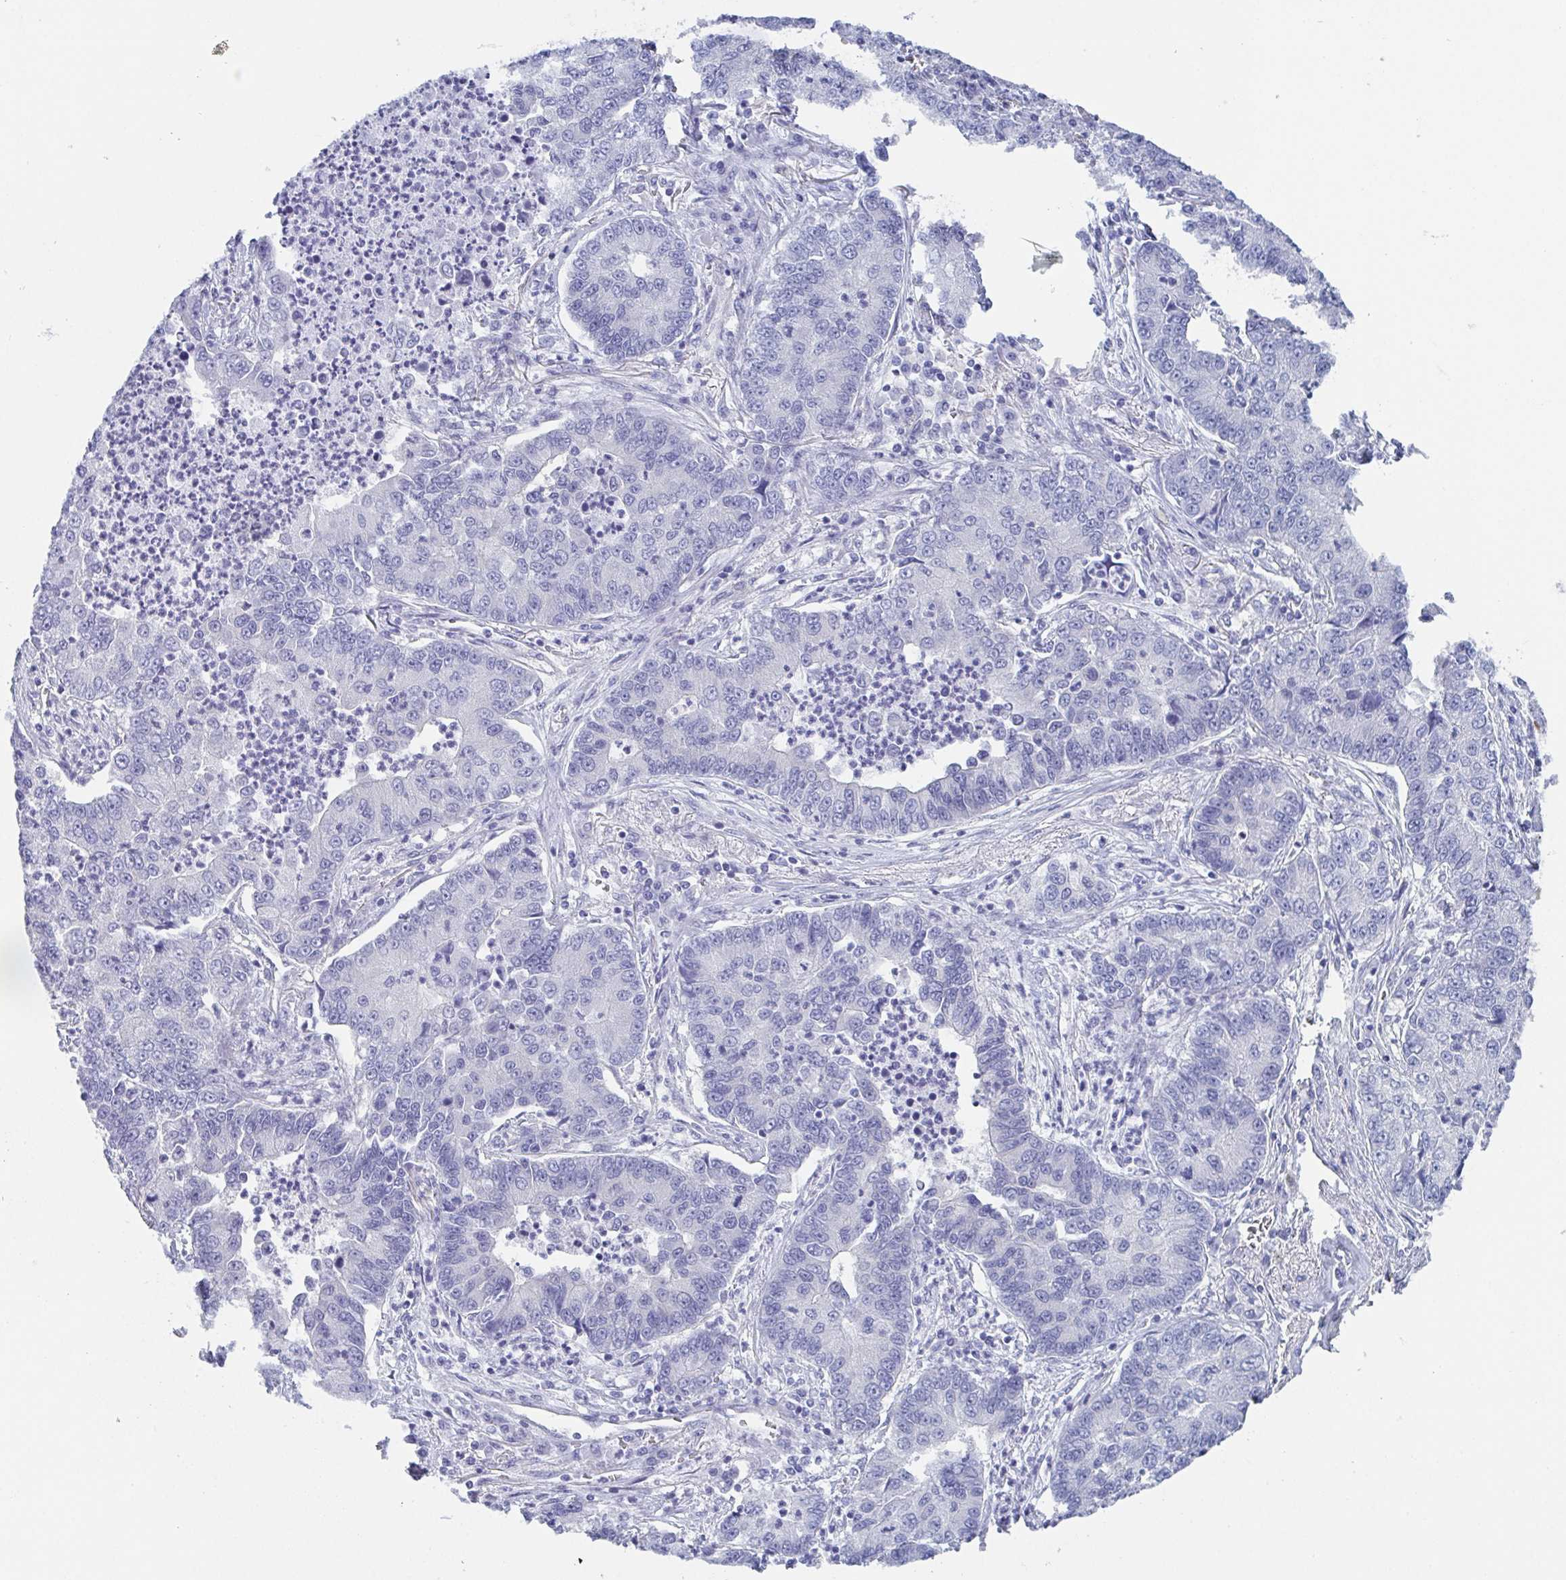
{"staining": {"intensity": "negative", "quantity": "none", "location": "none"}, "tissue": "lung cancer", "cell_type": "Tumor cells", "image_type": "cancer", "snomed": [{"axis": "morphology", "description": "Adenocarcinoma, NOS"}, {"axis": "topography", "description": "Lung"}], "caption": "IHC photomicrograph of lung cancer (adenocarcinoma) stained for a protein (brown), which shows no staining in tumor cells.", "gene": "DYNC1I1", "patient": {"sex": "female", "age": 57}}